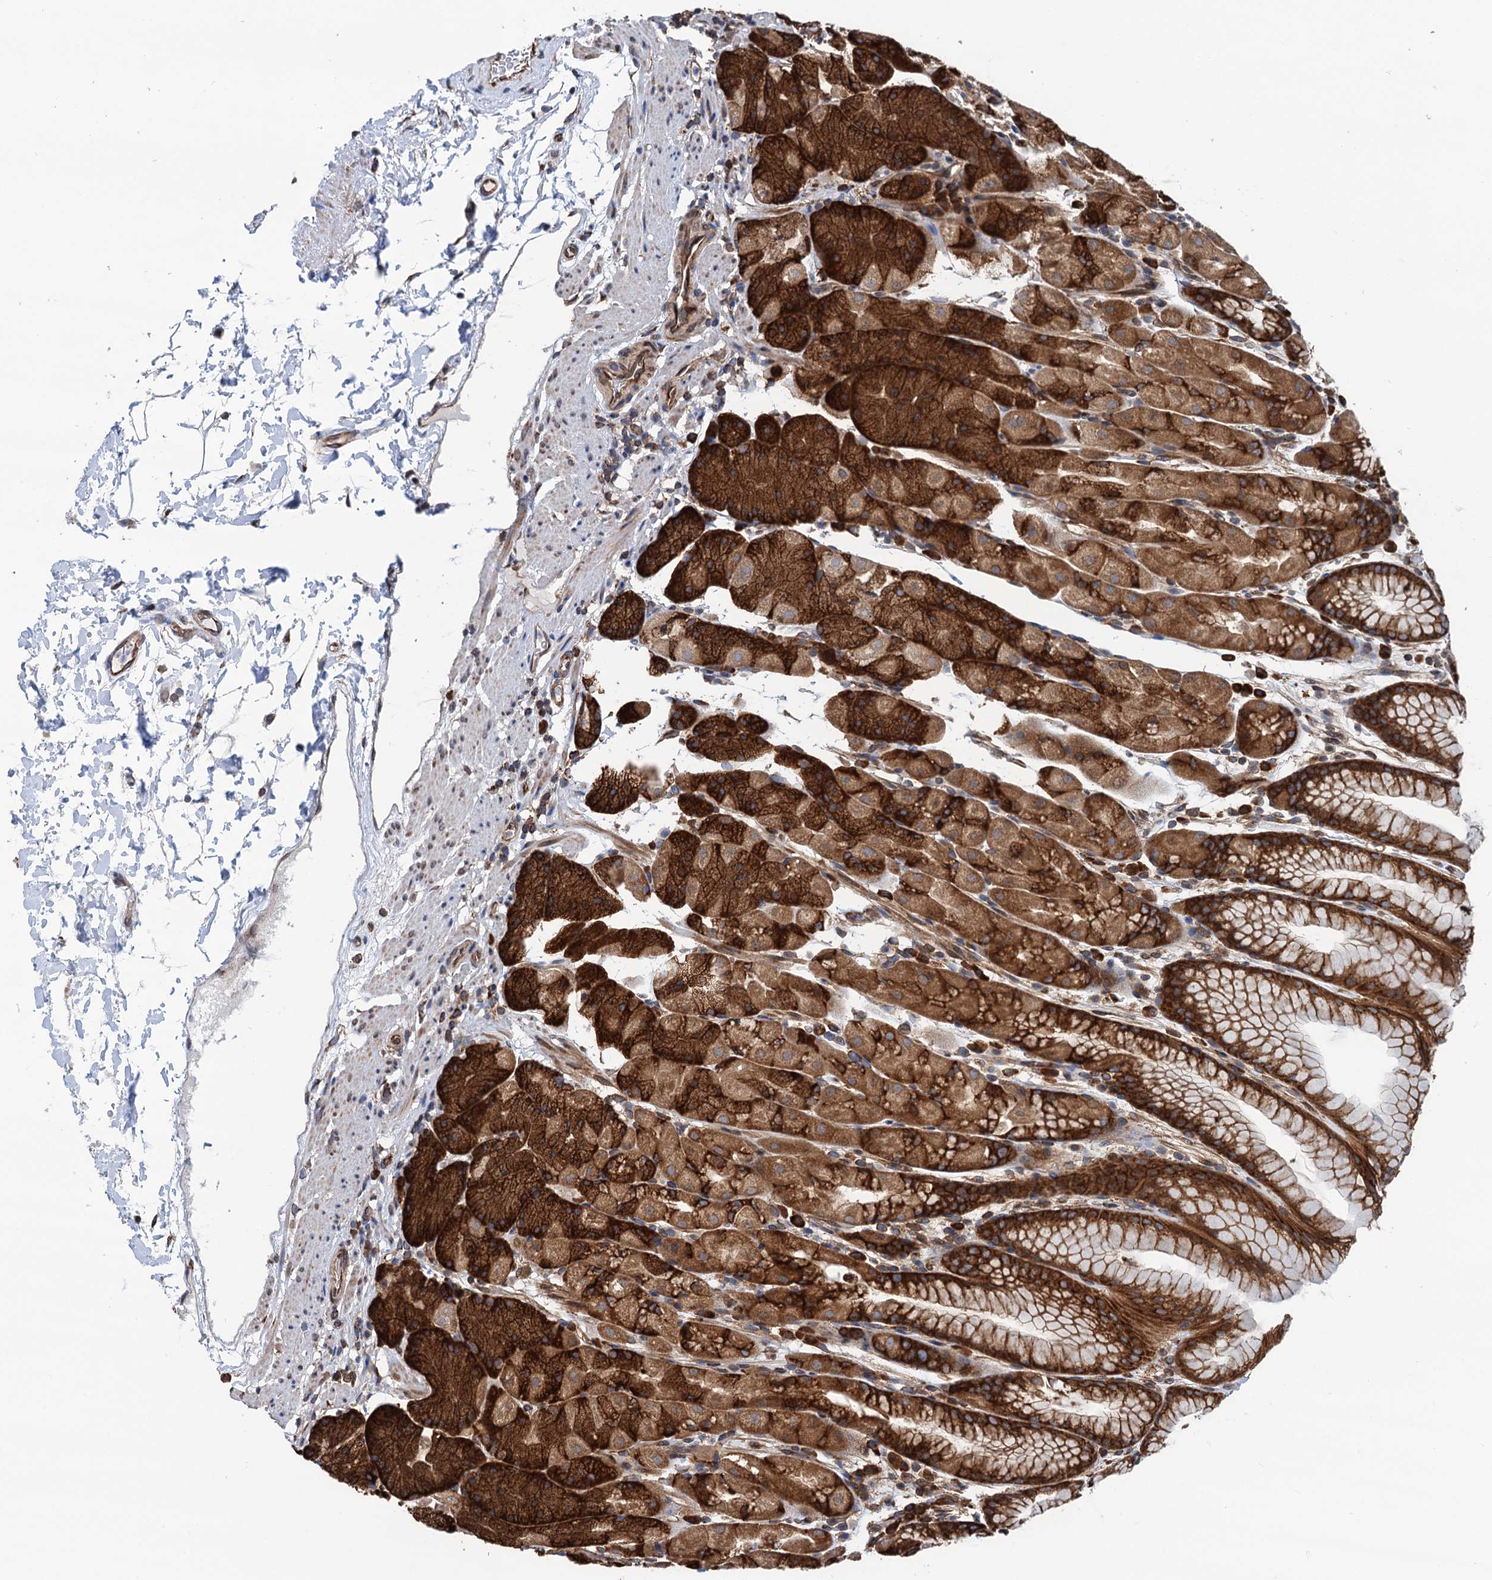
{"staining": {"intensity": "strong", "quantity": ">75%", "location": "cytoplasmic/membranous"}, "tissue": "stomach", "cell_type": "Glandular cells", "image_type": "normal", "snomed": [{"axis": "morphology", "description": "Normal tissue, NOS"}, {"axis": "topography", "description": "Stomach, upper"}, {"axis": "topography", "description": "Stomach, lower"}], "caption": "Stomach stained for a protein (brown) demonstrates strong cytoplasmic/membranous positive staining in about >75% of glandular cells.", "gene": "SLC12A7", "patient": {"sex": "male", "age": 67}}